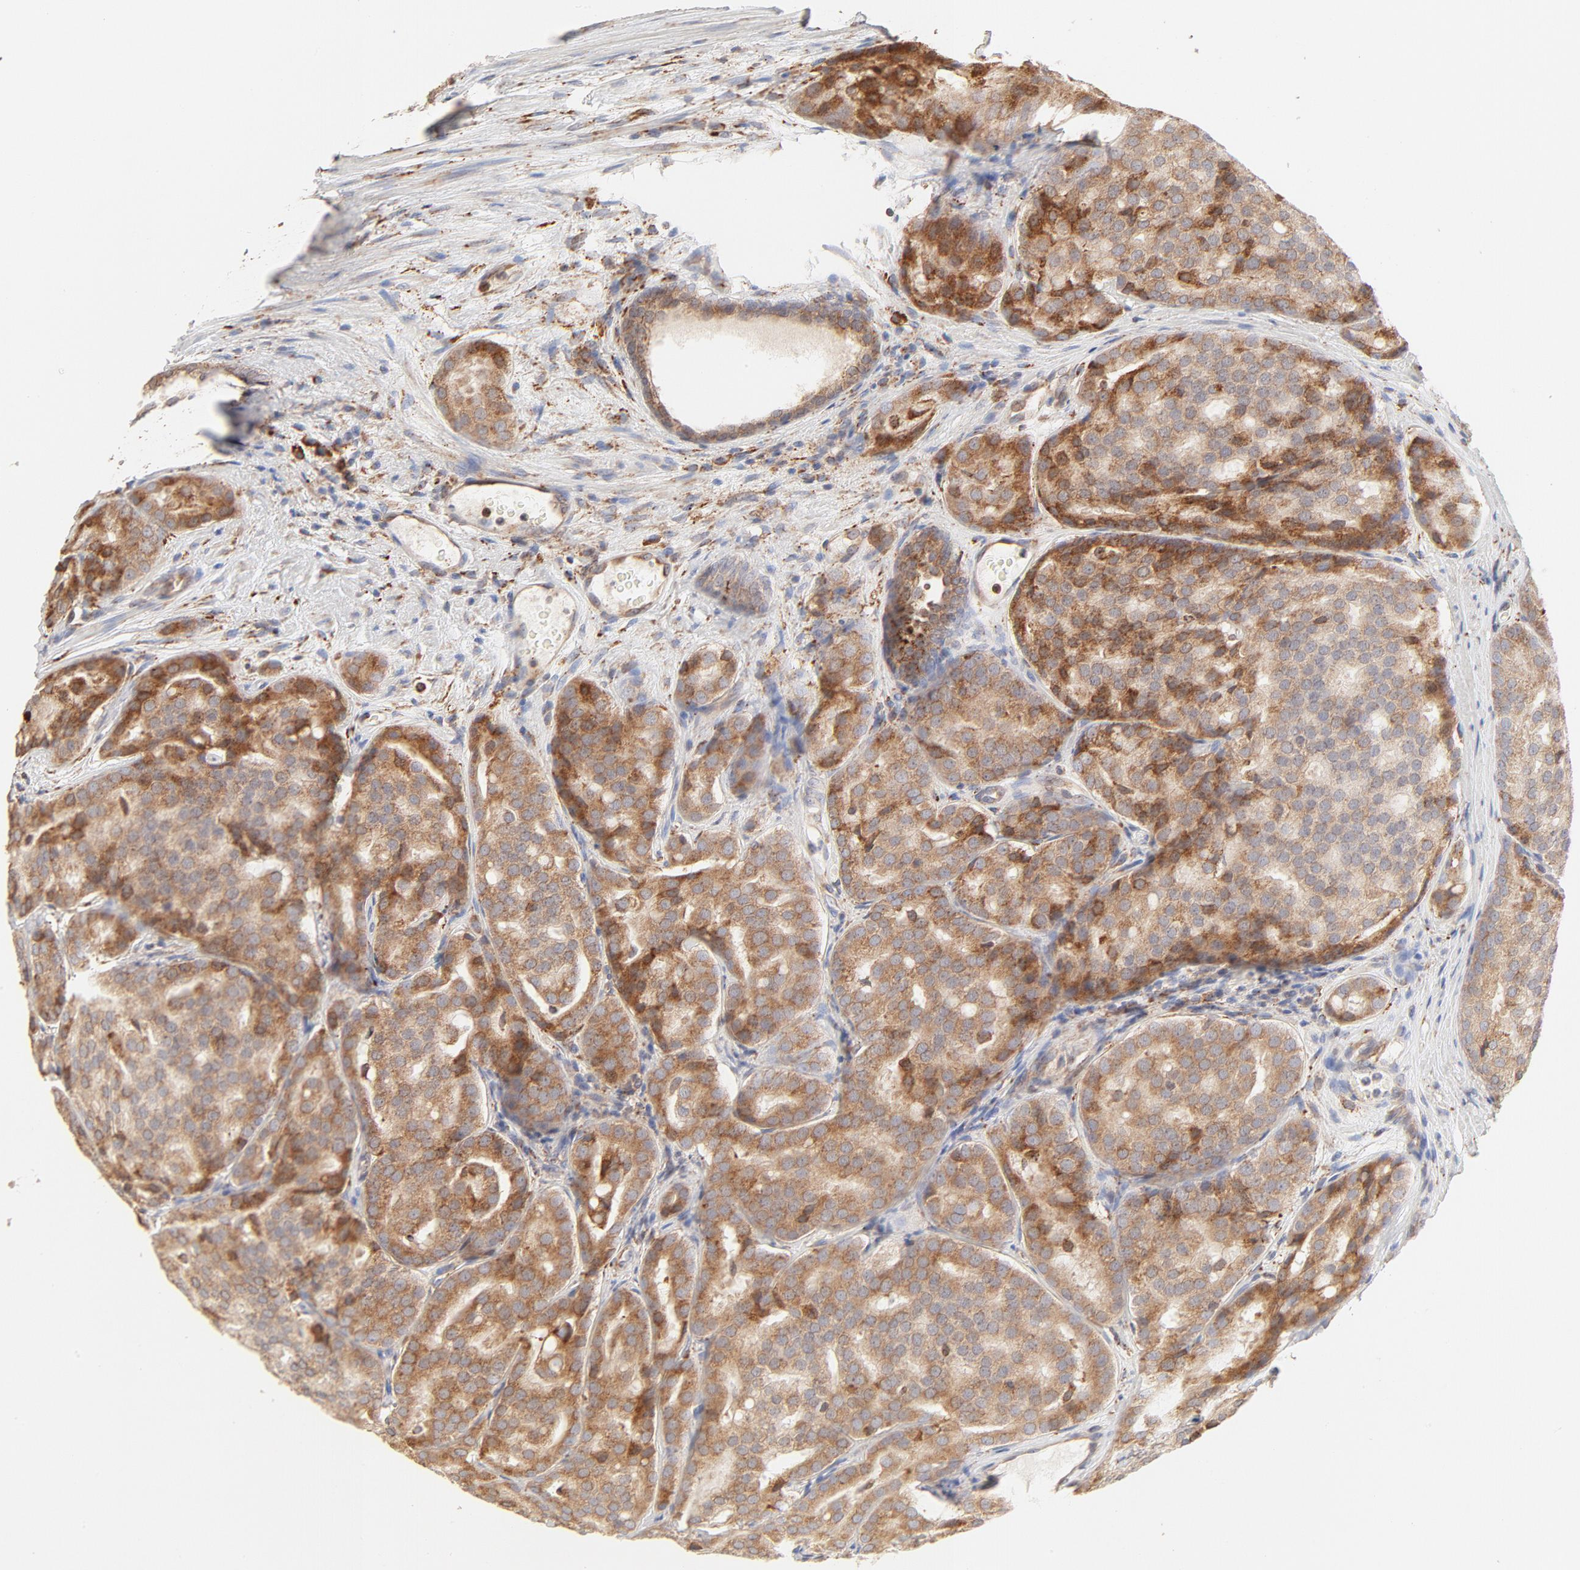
{"staining": {"intensity": "strong", "quantity": ">75%", "location": "cytoplasmic/membranous"}, "tissue": "prostate cancer", "cell_type": "Tumor cells", "image_type": "cancer", "snomed": [{"axis": "morphology", "description": "Adenocarcinoma, High grade"}, {"axis": "topography", "description": "Prostate"}], "caption": "About >75% of tumor cells in human prostate cancer (adenocarcinoma (high-grade)) reveal strong cytoplasmic/membranous protein staining as visualized by brown immunohistochemical staining.", "gene": "PARP12", "patient": {"sex": "male", "age": 64}}